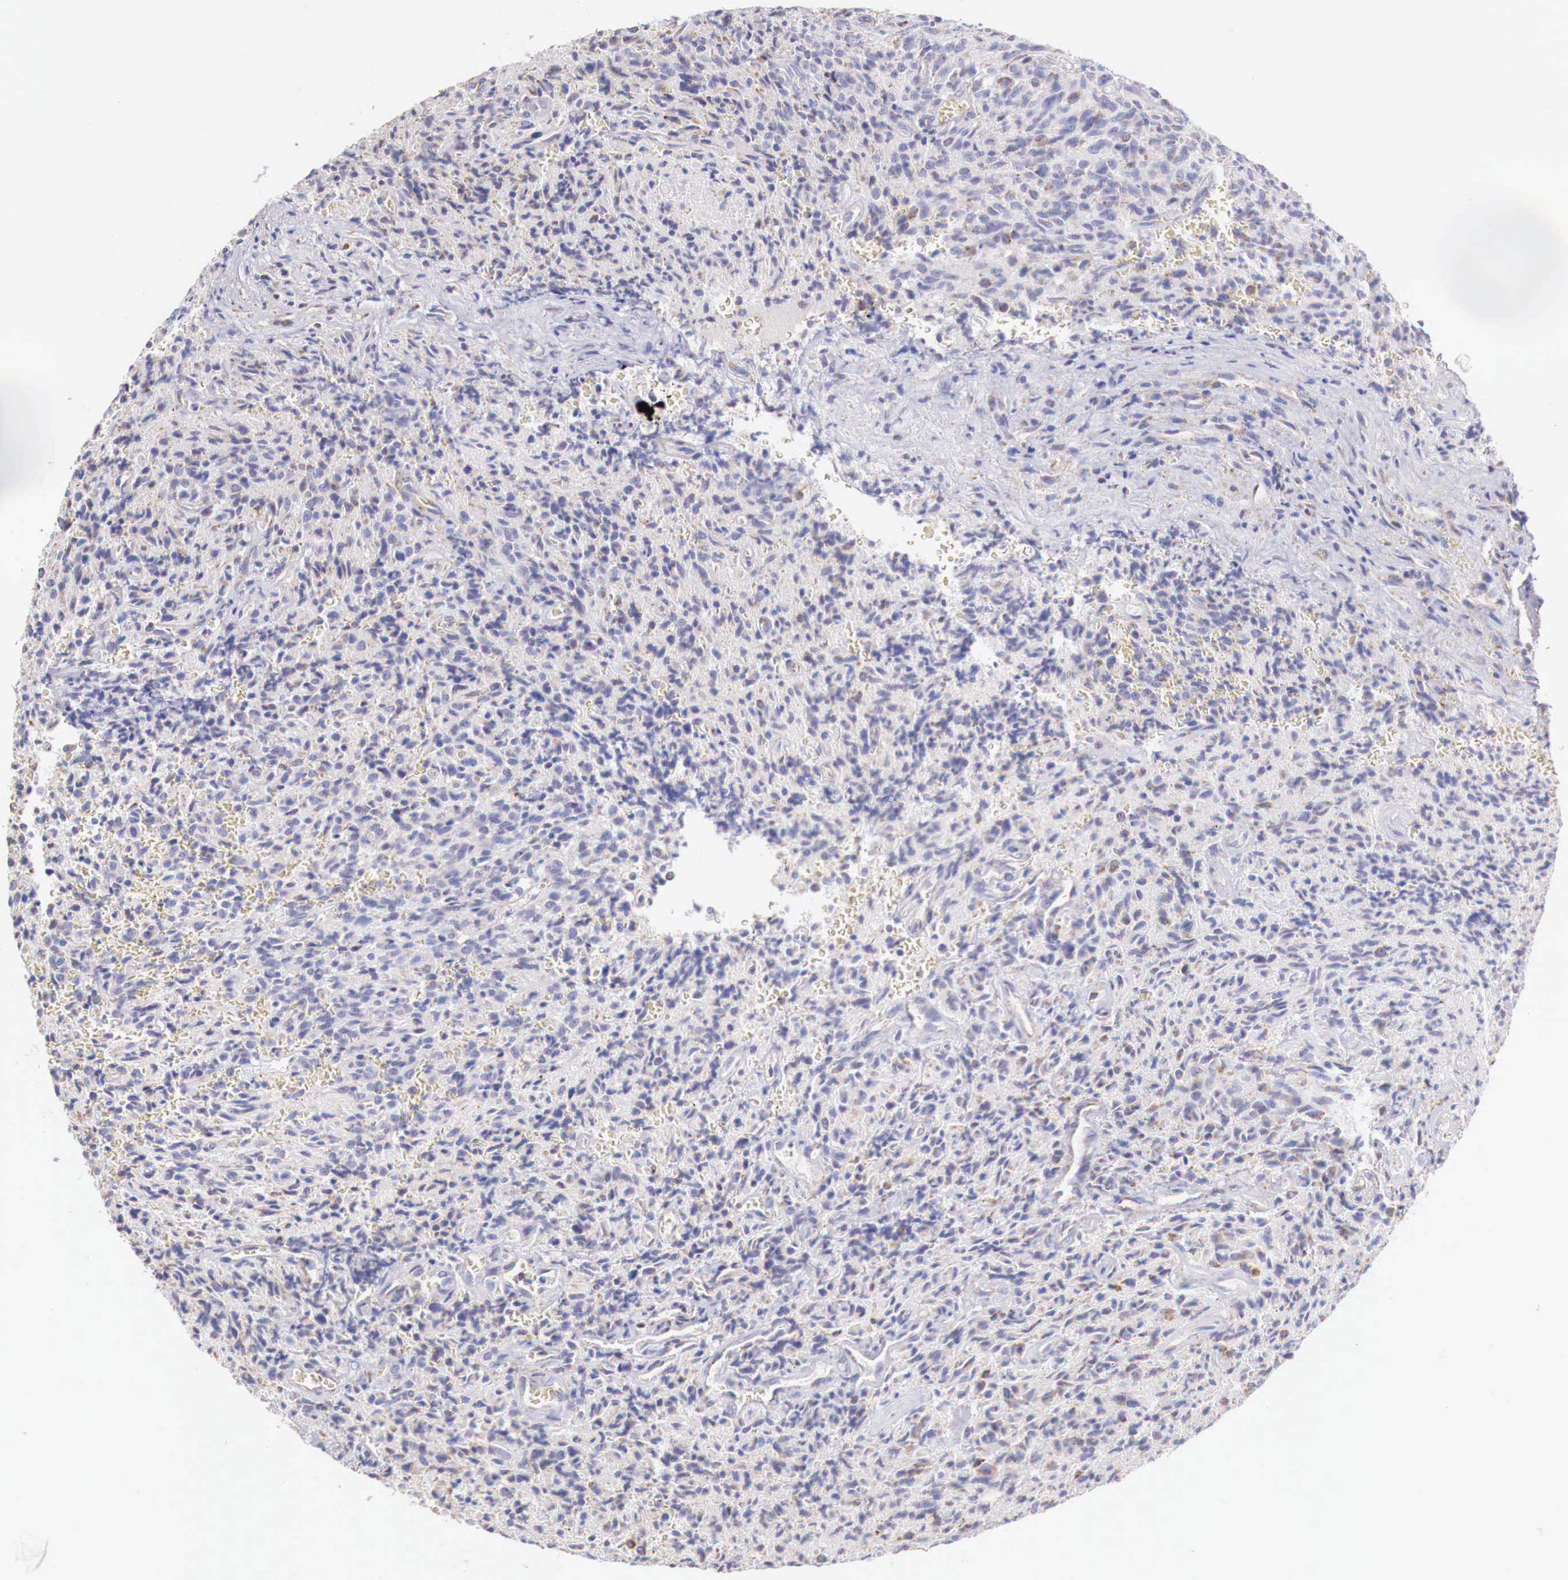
{"staining": {"intensity": "negative", "quantity": "none", "location": "none"}, "tissue": "glioma", "cell_type": "Tumor cells", "image_type": "cancer", "snomed": [{"axis": "morphology", "description": "Glioma, malignant, High grade"}, {"axis": "topography", "description": "Brain"}], "caption": "A micrograph of human malignant glioma (high-grade) is negative for staining in tumor cells.", "gene": "IDH3G", "patient": {"sex": "male", "age": 56}}